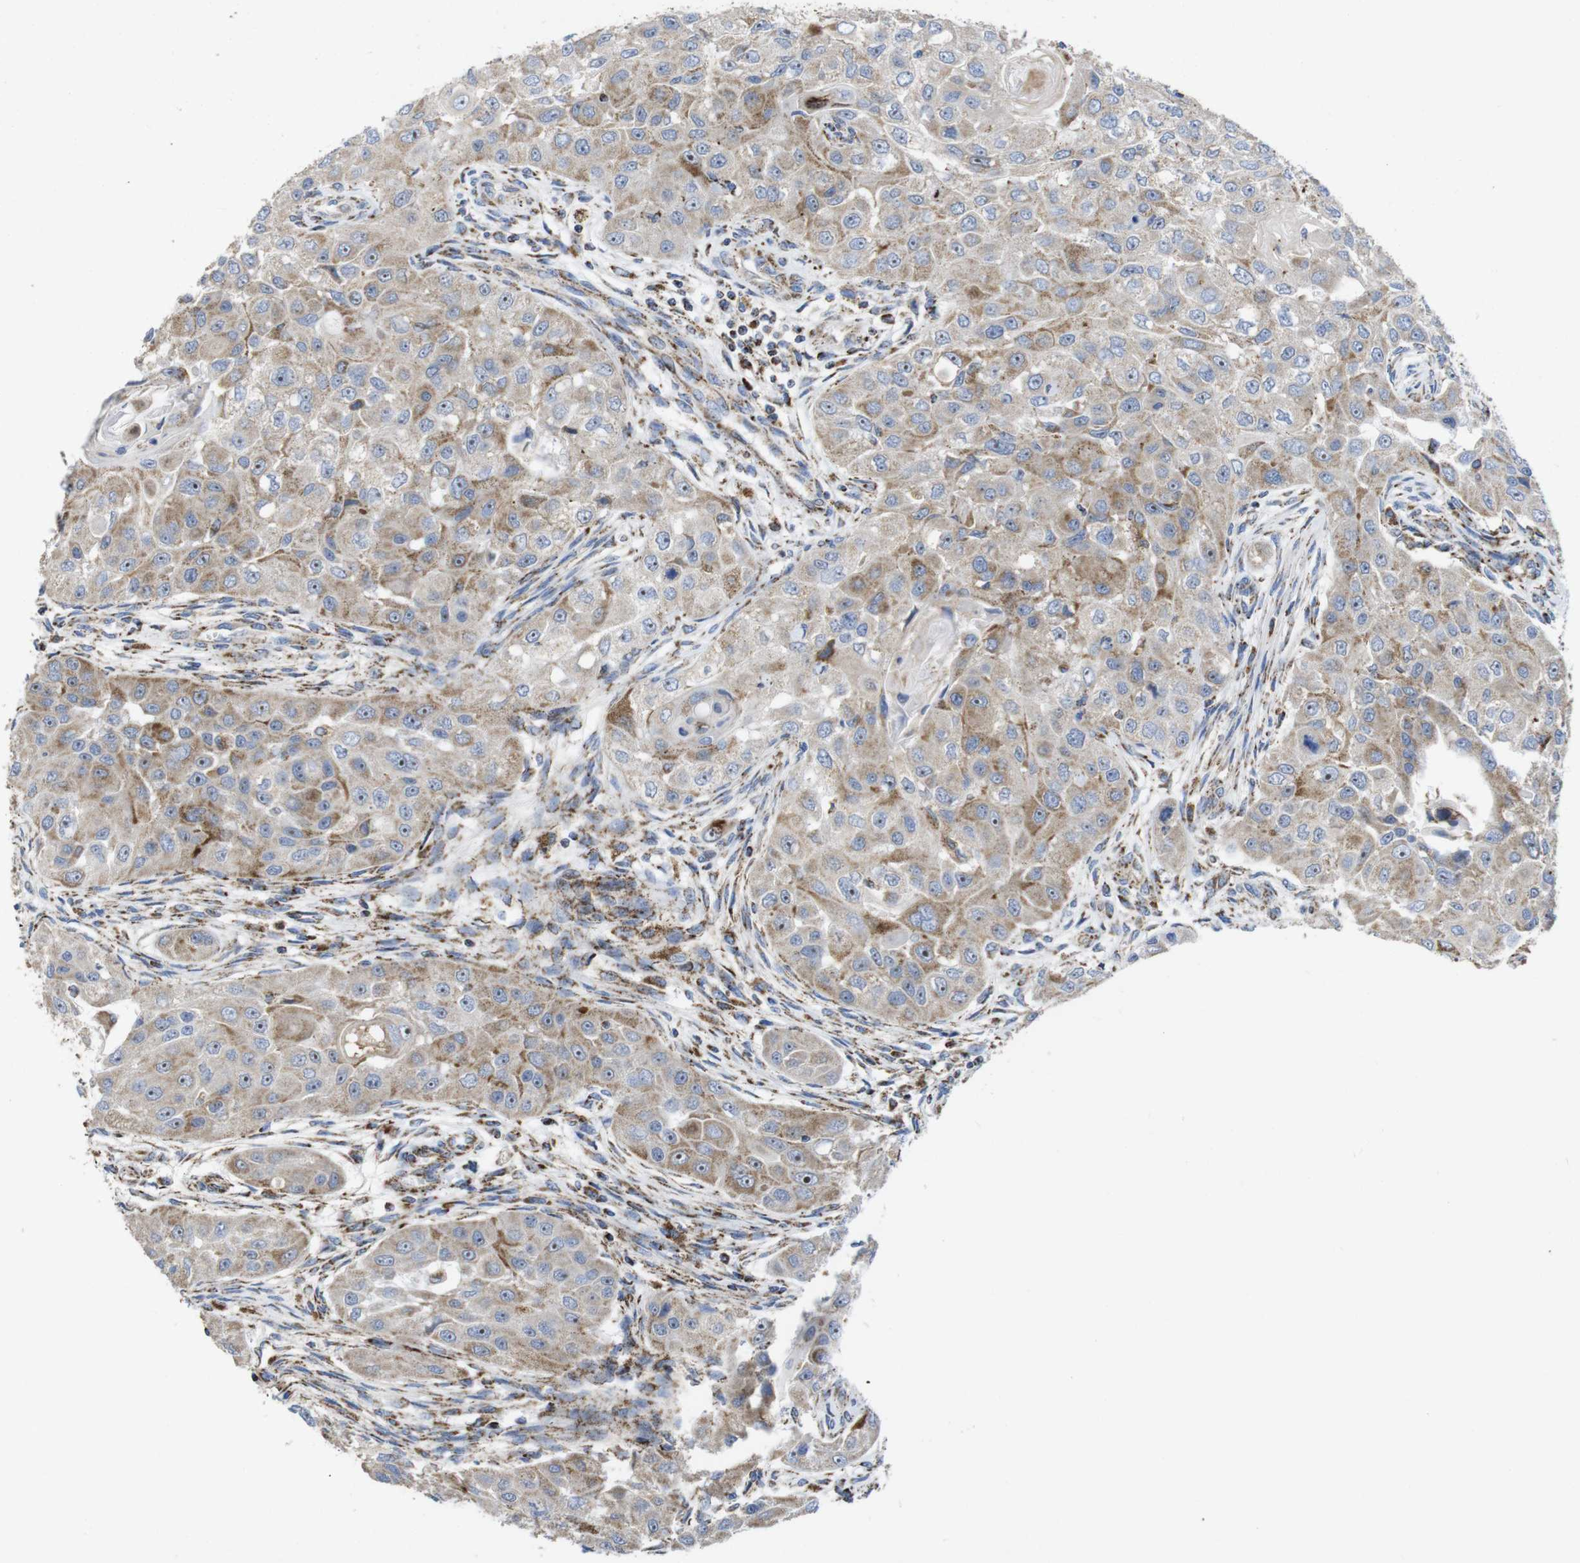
{"staining": {"intensity": "moderate", "quantity": "25%-75%", "location": "cytoplasmic/membranous"}, "tissue": "head and neck cancer", "cell_type": "Tumor cells", "image_type": "cancer", "snomed": [{"axis": "morphology", "description": "Normal tissue, NOS"}, {"axis": "morphology", "description": "Squamous cell carcinoma, NOS"}, {"axis": "topography", "description": "Skeletal muscle"}, {"axis": "topography", "description": "Head-Neck"}], "caption": "Immunohistochemistry (IHC) photomicrograph of head and neck squamous cell carcinoma stained for a protein (brown), which displays medium levels of moderate cytoplasmic/membranous positivity in approximately 25%-75% of tumor cells.", "gene": "TMEM192", "patient": {"sex": "male", "age": 51}}